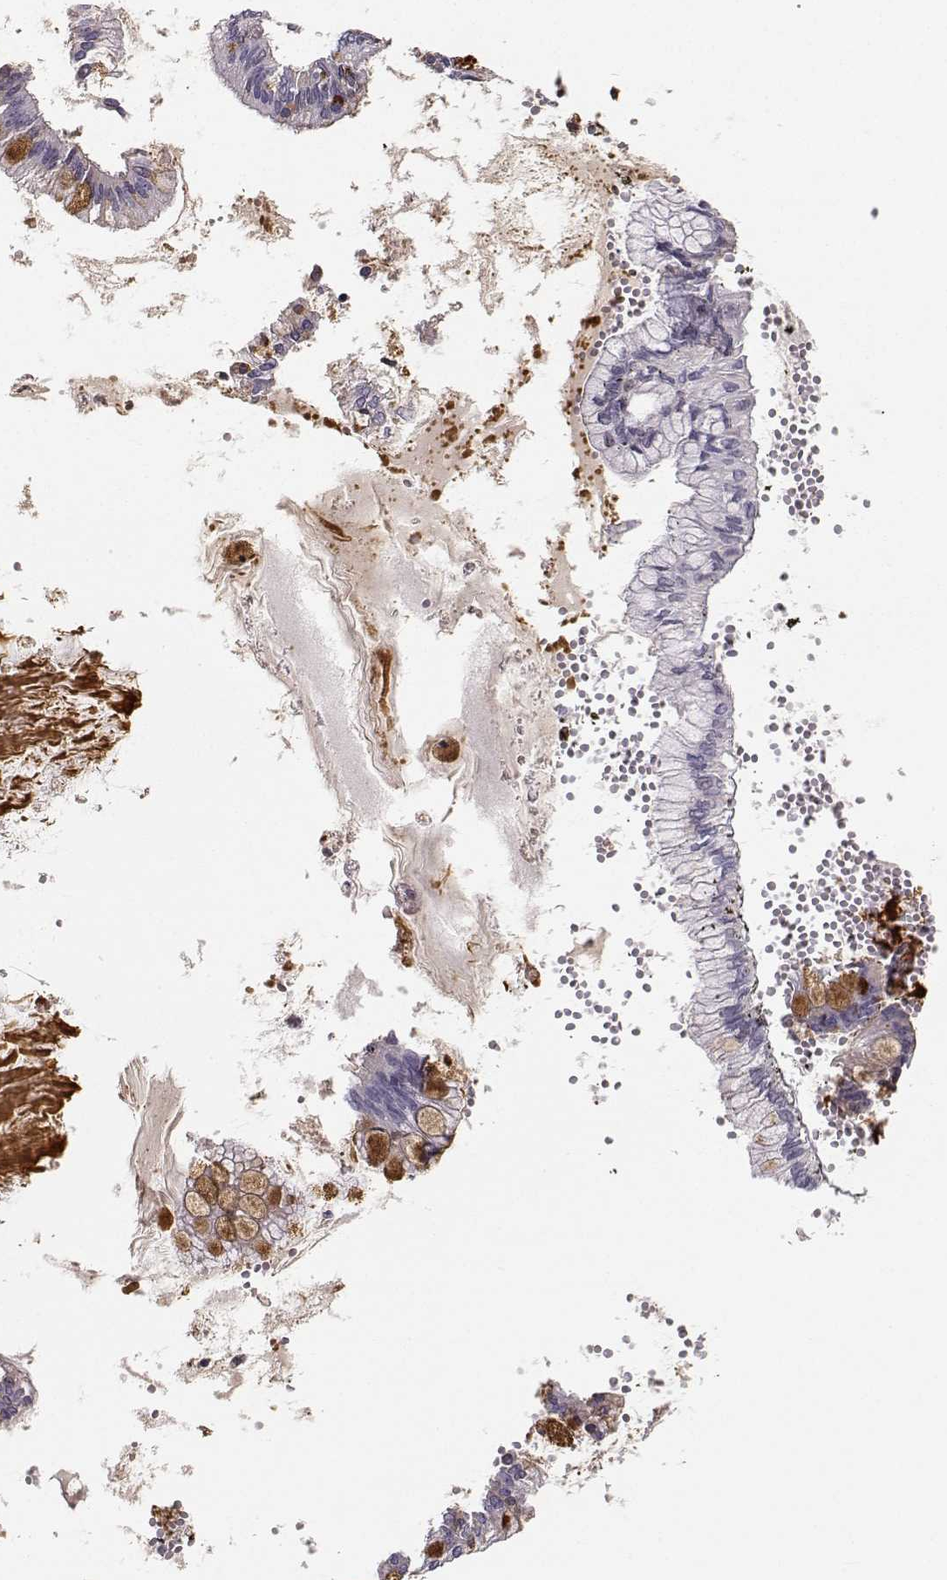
{"staining": {"intensity": "moderate", "quantity": "<25%", "location": "cytoplasmic/membranous"}, "tissue": "ovarian cancer", "cell_type": "Tumor cells", "image_type": "cancer", "snomed": [{"axis": "morphology", "description": "Cystadenocarcinoma, mucinous, NOS"}, {"axis": "topography", "description": "Ovary"}], "caption": "Immunohistochemistry (IHC) histopathology image of neoplastic tissue: ovarian mucinous cystadenocarcinoma stained using immunohistochemistry (IHC) exhibits low levels of moderate protein expression localized specifically in the cytoplasmic/membranous of tumor cells, appearing as a cytoplasmic/membranous brown color.", "gene": "HTR7", "patient": {"sex": "female", "age": 67}}